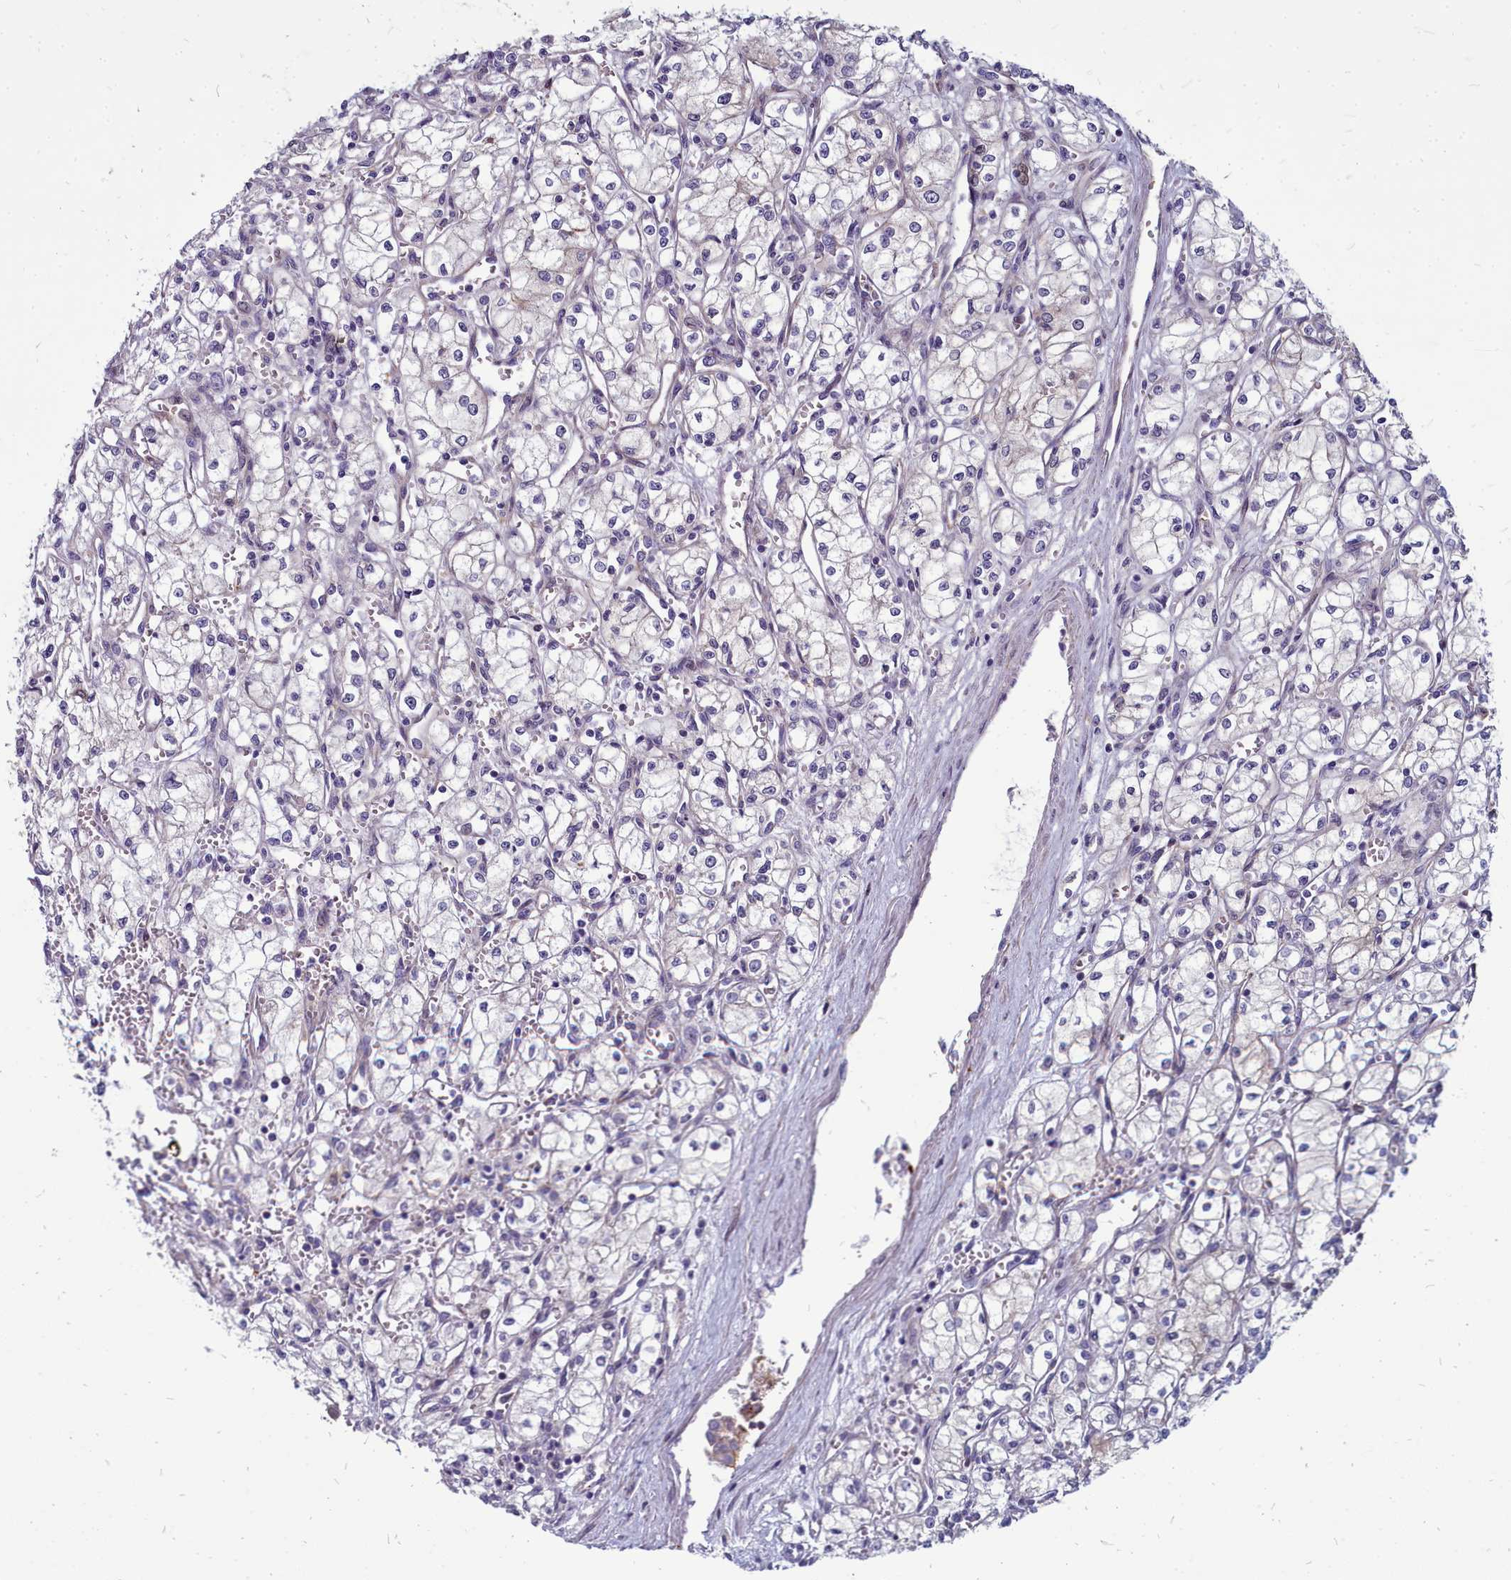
{"staining": {"intensity": "negative", "quantity": "none", "location": "none"}, "tissue": "renal cancer", "cell_type": "Tumor cells", "image_type": "cancer", "snomed": [{"axis": "morphology", "description": "Adenocarcinoma, NOS"}, {"axis": "topography", "description": "Kidney"}], "caption": "Tumor cells are negative for protein expression in human renal cancer.", "gene": "TTC5", "patient": {"sex": "male", "age": 59}}